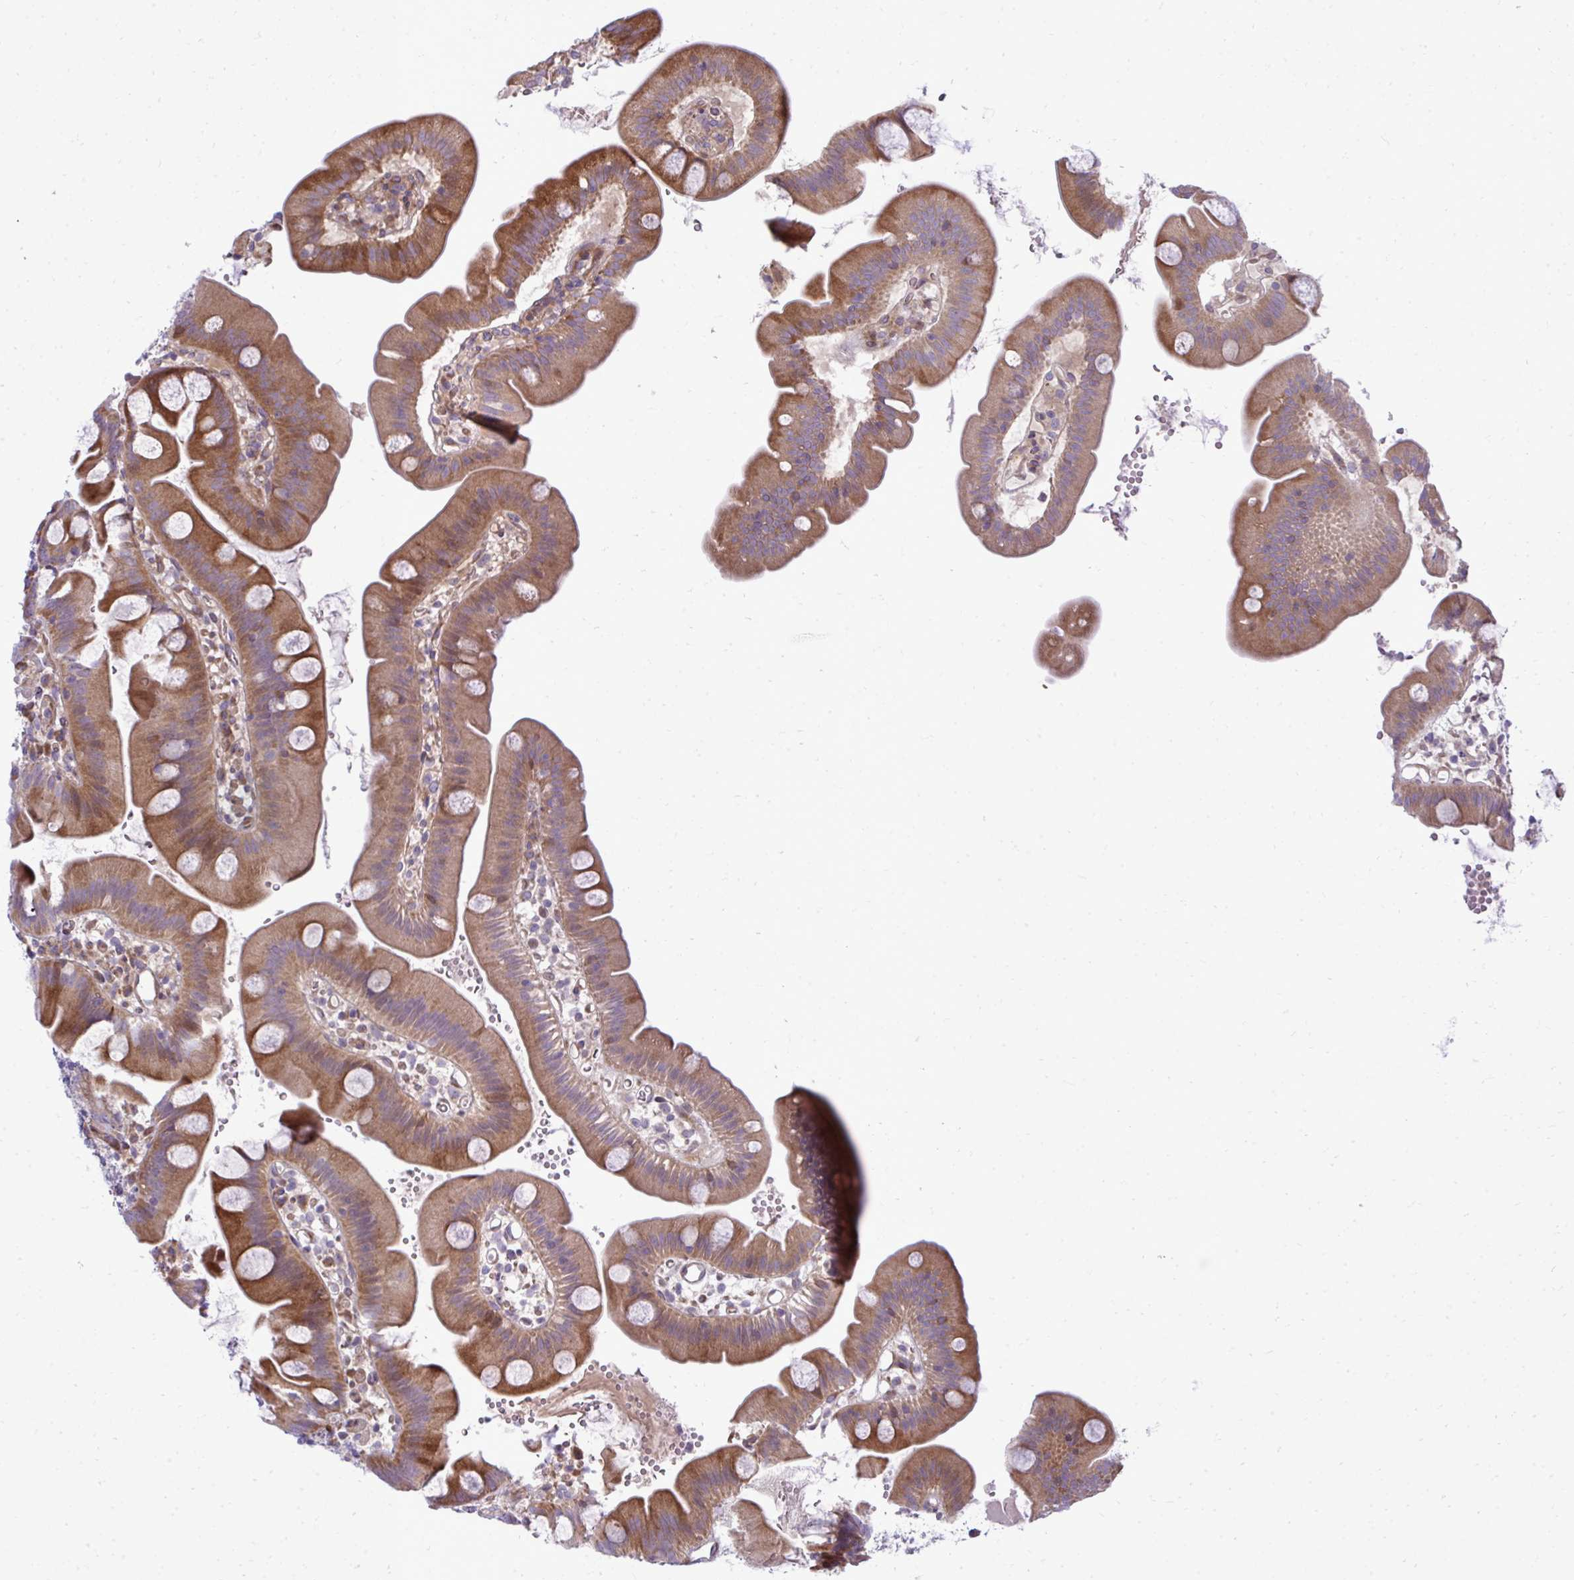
{"staining": {"intensity": "strong", "quantity": ">75%", "location": "cytoplasmic/membranous"}, "tissue": "small intestine", "cell_type": "Glandular cells", "image_type": "normal", "snomed": [{"axis": "morphology", "description": "Normal tissue, NOS"}, {"axis": "topography", "description": "Small intestine"}], "caption": "Glandular cells demonstrate high levels of strong cytoplasmic/membranous staining in approximately >75% of cells in benign small intestine.", "gene": "ZSCAN9", "patient": {"sex": "female", "age": 68}}